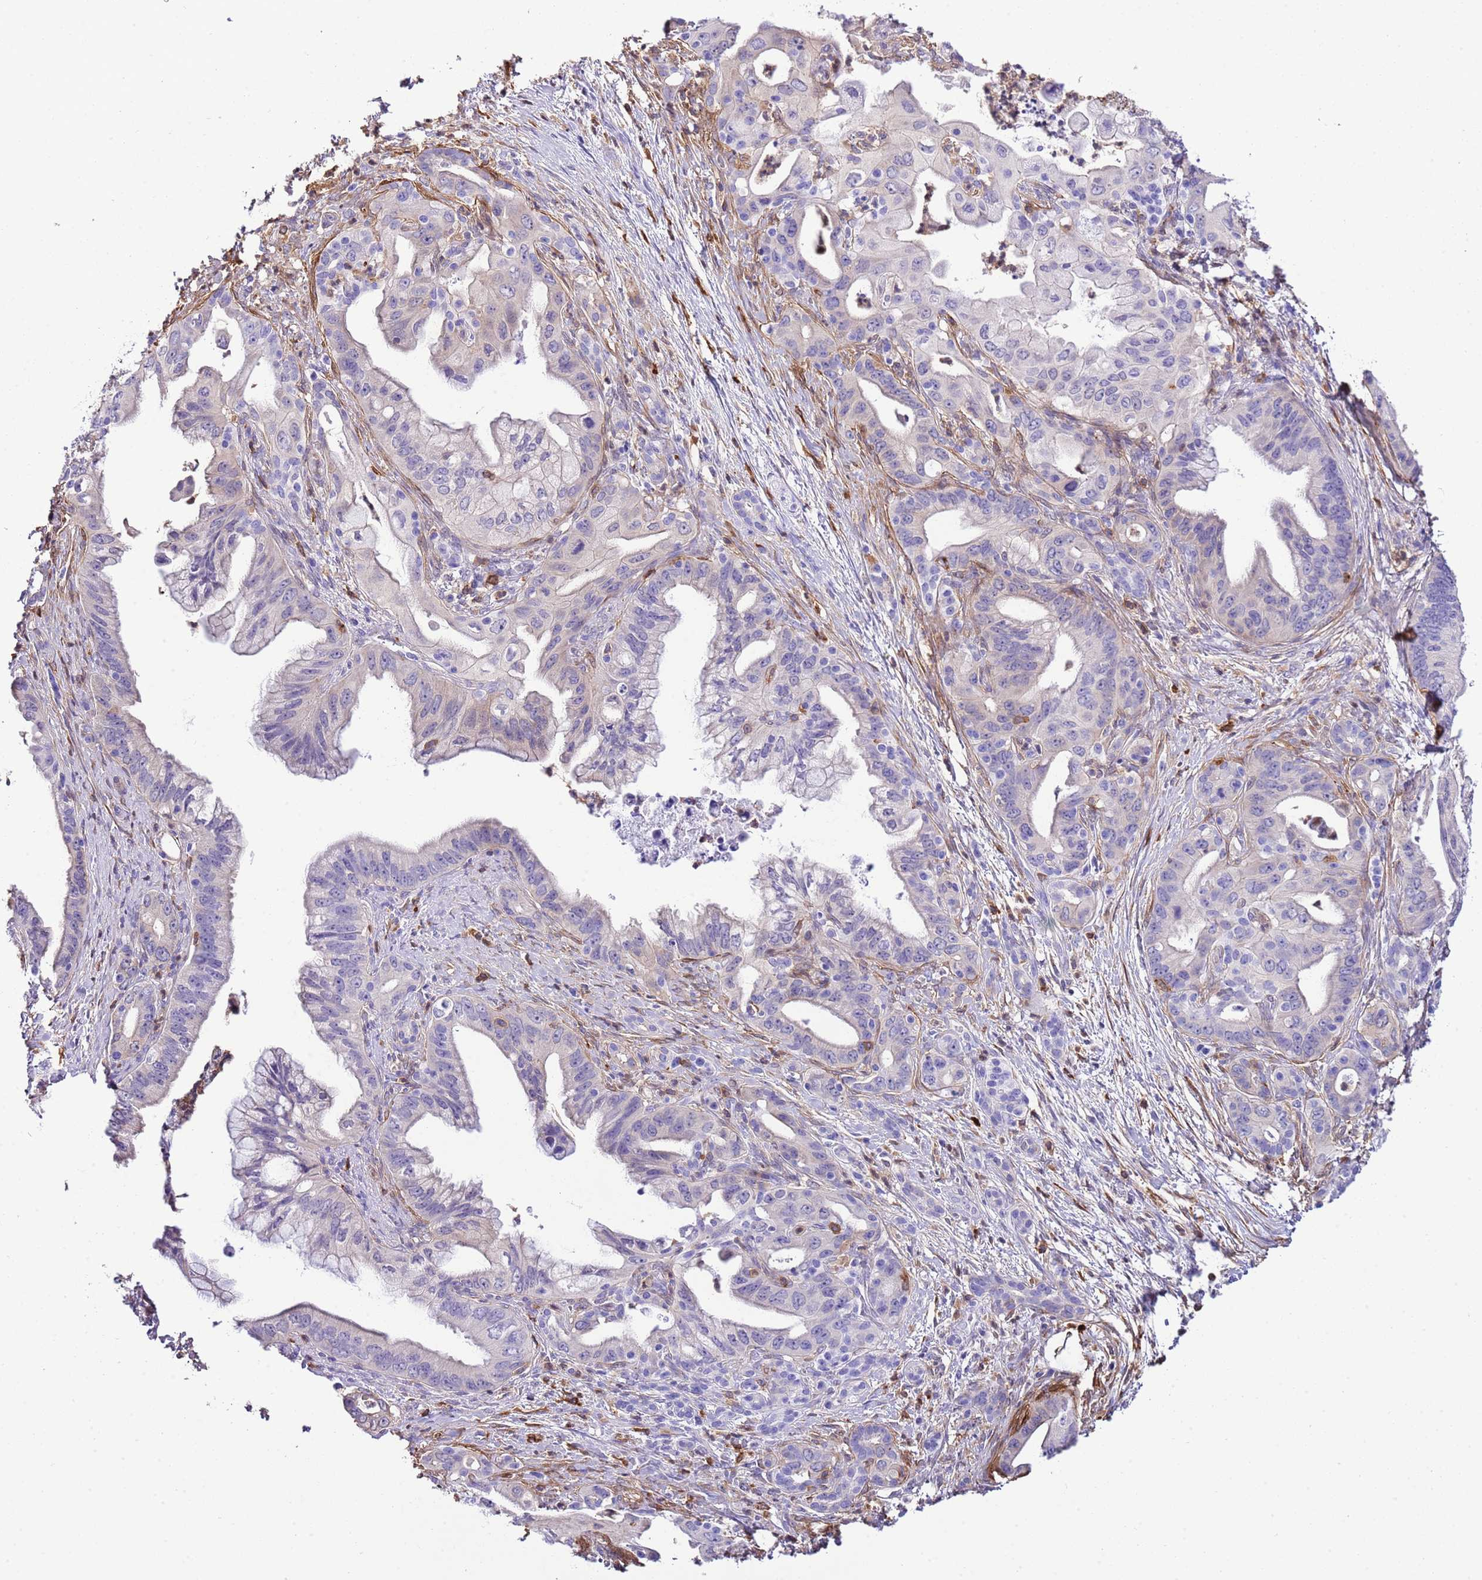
{"staining": {"intensity": "negative", "quantity": "none", "location": "none"}, "tissue": "pancreatic cancer", "cell_type": "Tumor cells", "image_type": "cancer", "snomed": [{"axis": "morphology", "description": "Adenocarcinoma, NOS"}, {"axis": "topography", "description": "Pancreas"}], "caption": "Photomicrograph shows no significant protein expression in tumor cells of pancreatic cancer (adenocarcinoma).", "gene": "CNN2", "patient": {"sex": "male", "age": 58}}